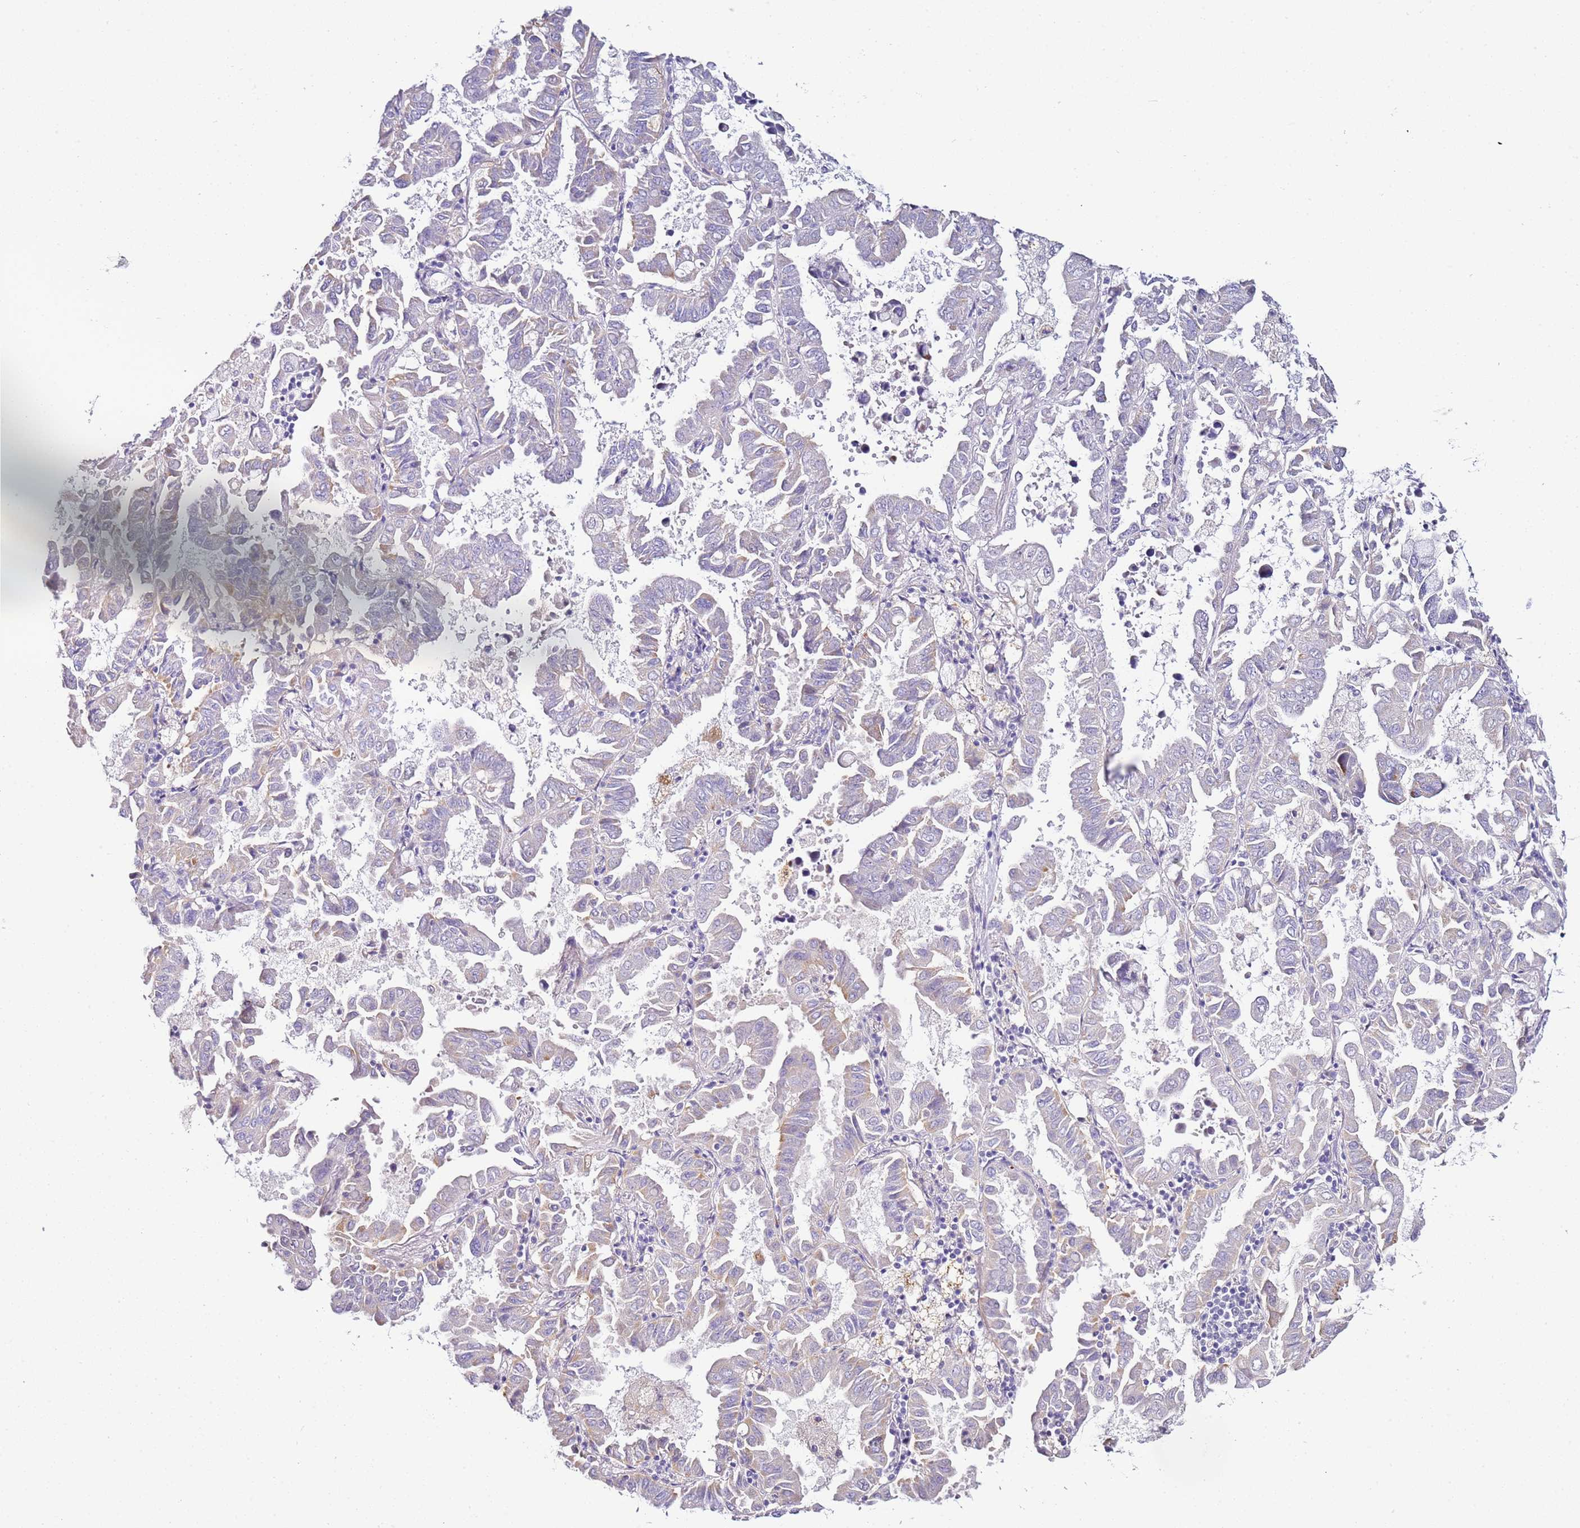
{"staining": {"intensity": "negative", "quantity": "none", "location": "none"}, "tissue": "lung cancer", "cell_type": "Tumor cells", "image_type": "cancer", "snomed": [{"axis": "morphology", "description": "Adenocarcinoma, NOS"}, {"axis": "topography", "description": "Lung"}], "caption": "An image of human lung adenocarcinoma is negative for staining in tumor cells.", "gene": "HGD", "patient": {"sex": "male", "age": 64}}